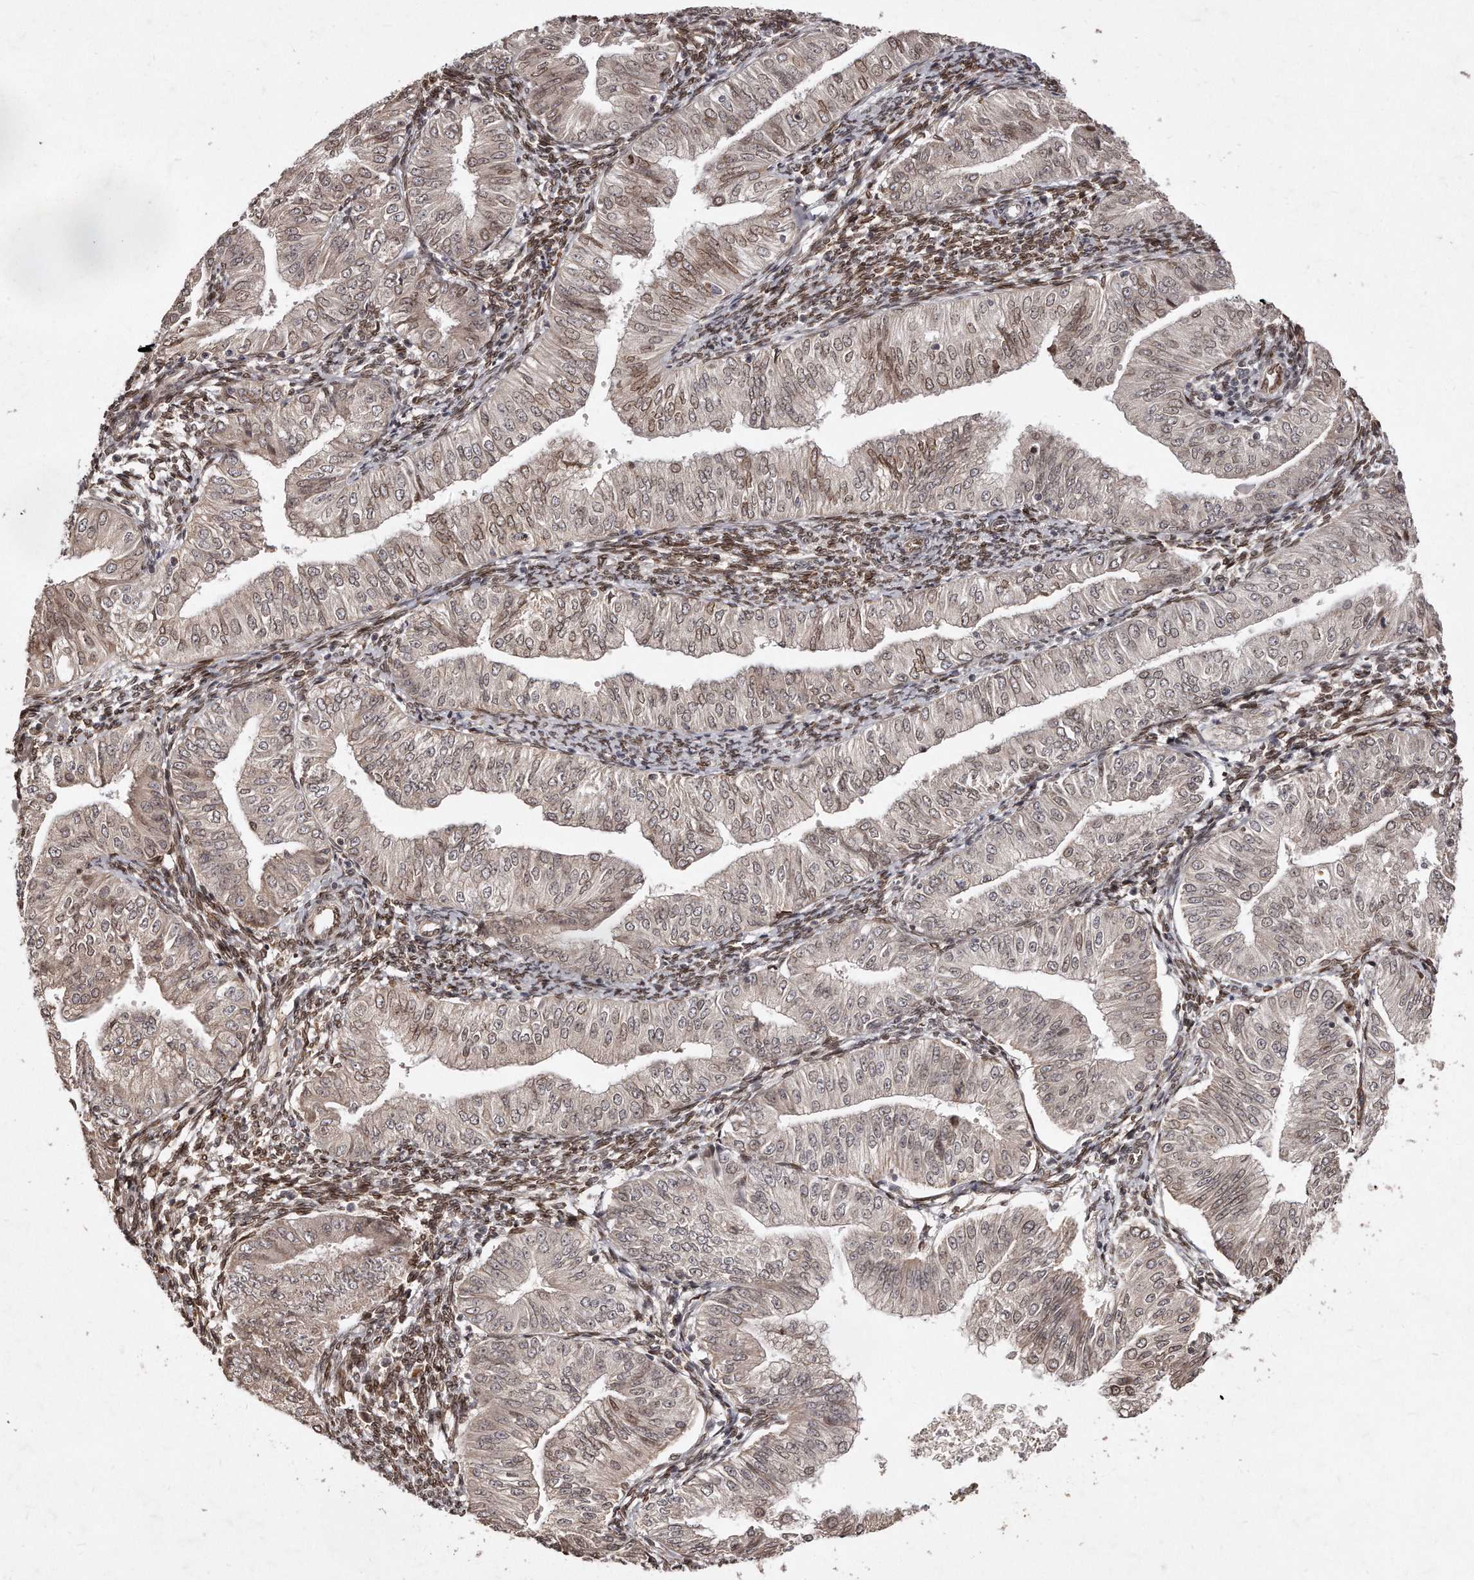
{"staining": {"intensity": "moderate", "quantity": "25%-75%", "location": "cytoplasmic/membranous,nuclear"}, "tissue": "endometrial cancer", "cell_type": "Tumor cells", "image_type": "cancer", "snomed": [{"axis": "morphology", "description": "Normal tissue, NOS"}, {"axis": "morphology", "description": "Adenocarcinoma, NOS"}, {"axis": "topography", "description": "Endometrium"}], "caption": "Adenocarcinoma (endometrial) stained for a protein (brown) exhibits moderate cytoplasmic/membranous and nuclear positive staining in about 25%-75% of tumor cells.", "gene": "HASPIN", "patient": {"sex": "female", "age": 53}}